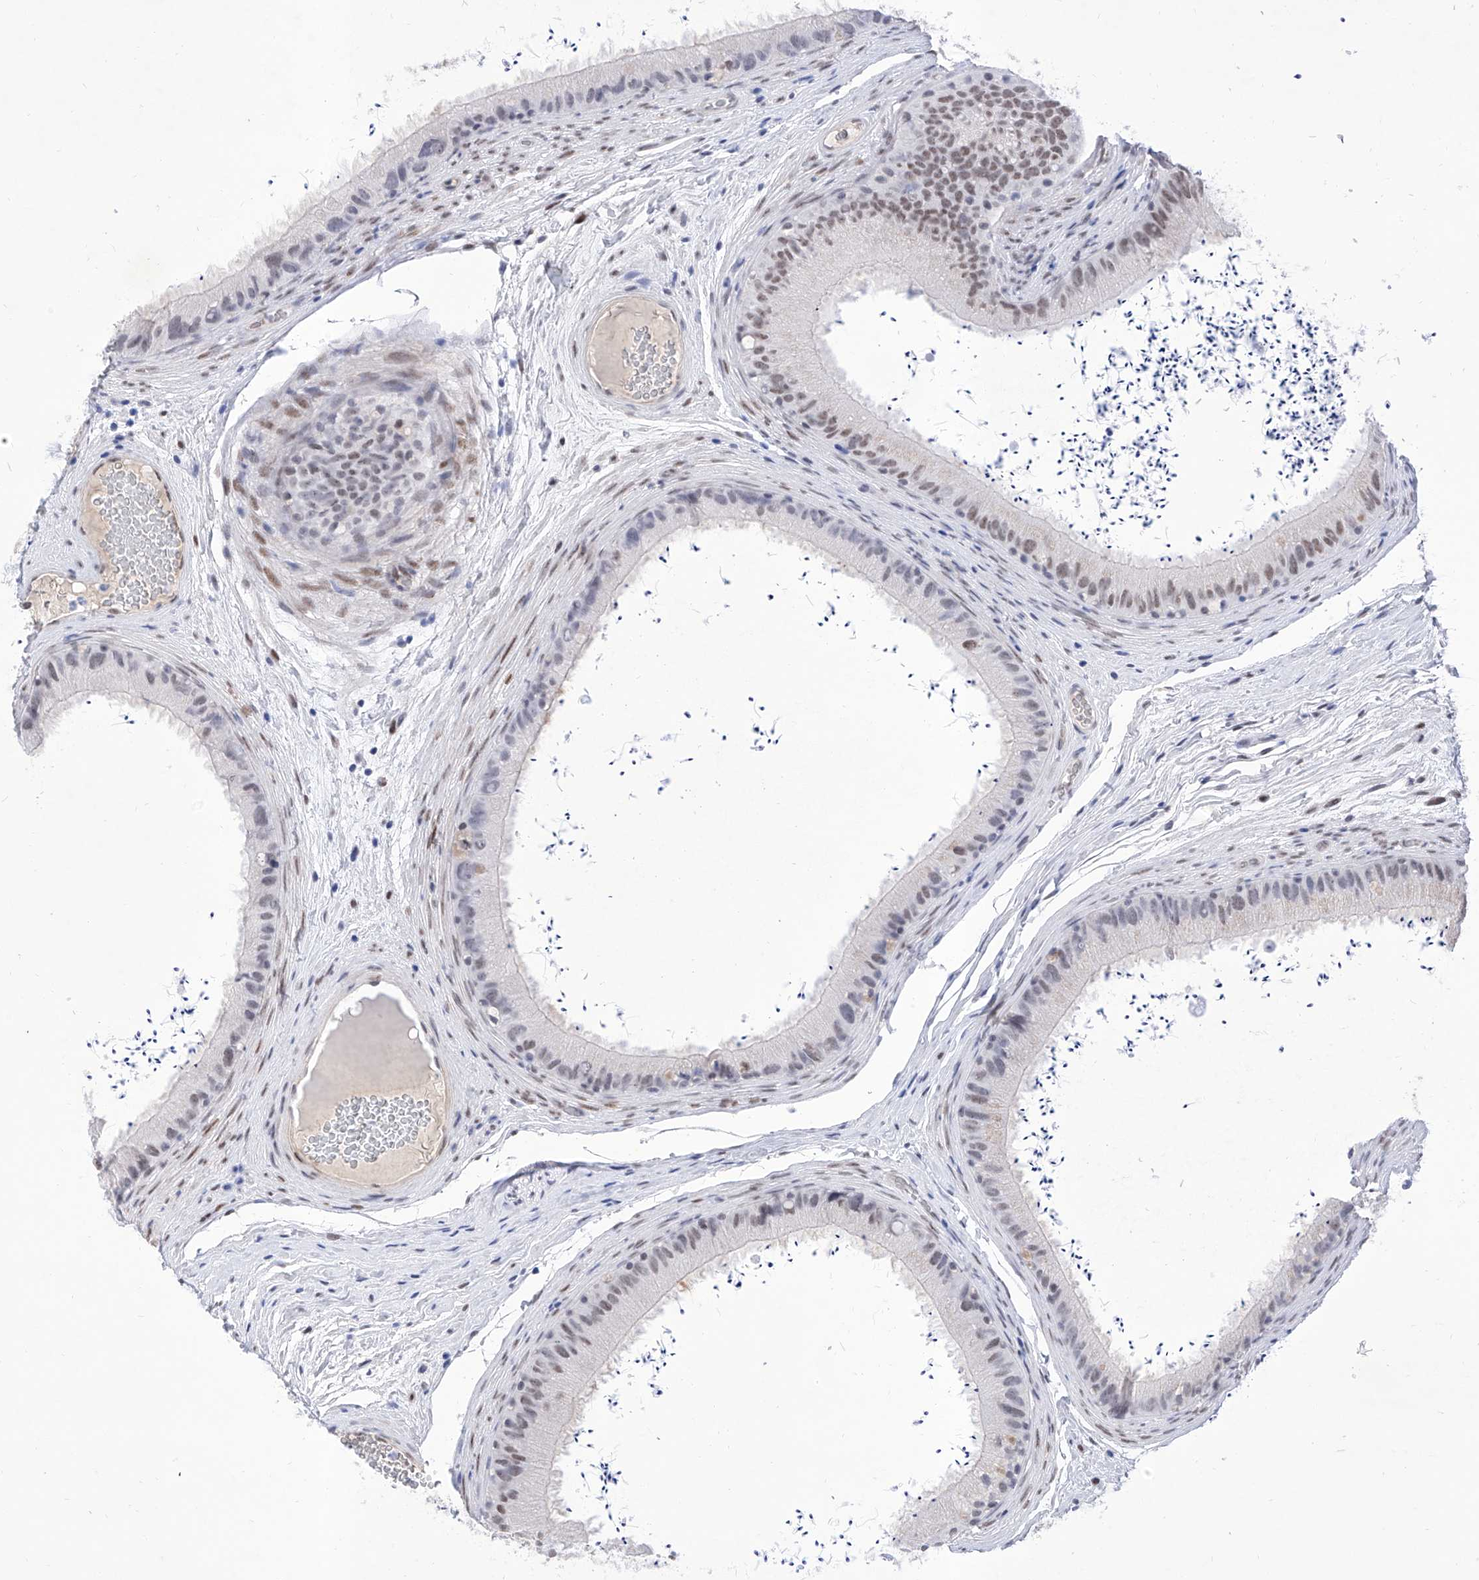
{"staining": {"intensity": "moderate", "quantity": ">75%", "location": "nuclear"}, "tissue": "epididymis", "cell_type": "Glandular cells", "image_type": "normal", "snomed": [{"axis": "morphology", "description": "Normal tissue, NOS"}, {"axis": "topography", "description": "Epididymis, spermatic cord, NOS"}], "caption": "Immunohistochemical staining of benign epididymis displays moderate nuclear protein staining in about >75% of glandular cells. (DAB = brown stain, brightfield microscopy at high magnification).", "gene": "ATN1", "patient": {"sex": "male", "age": 50}}